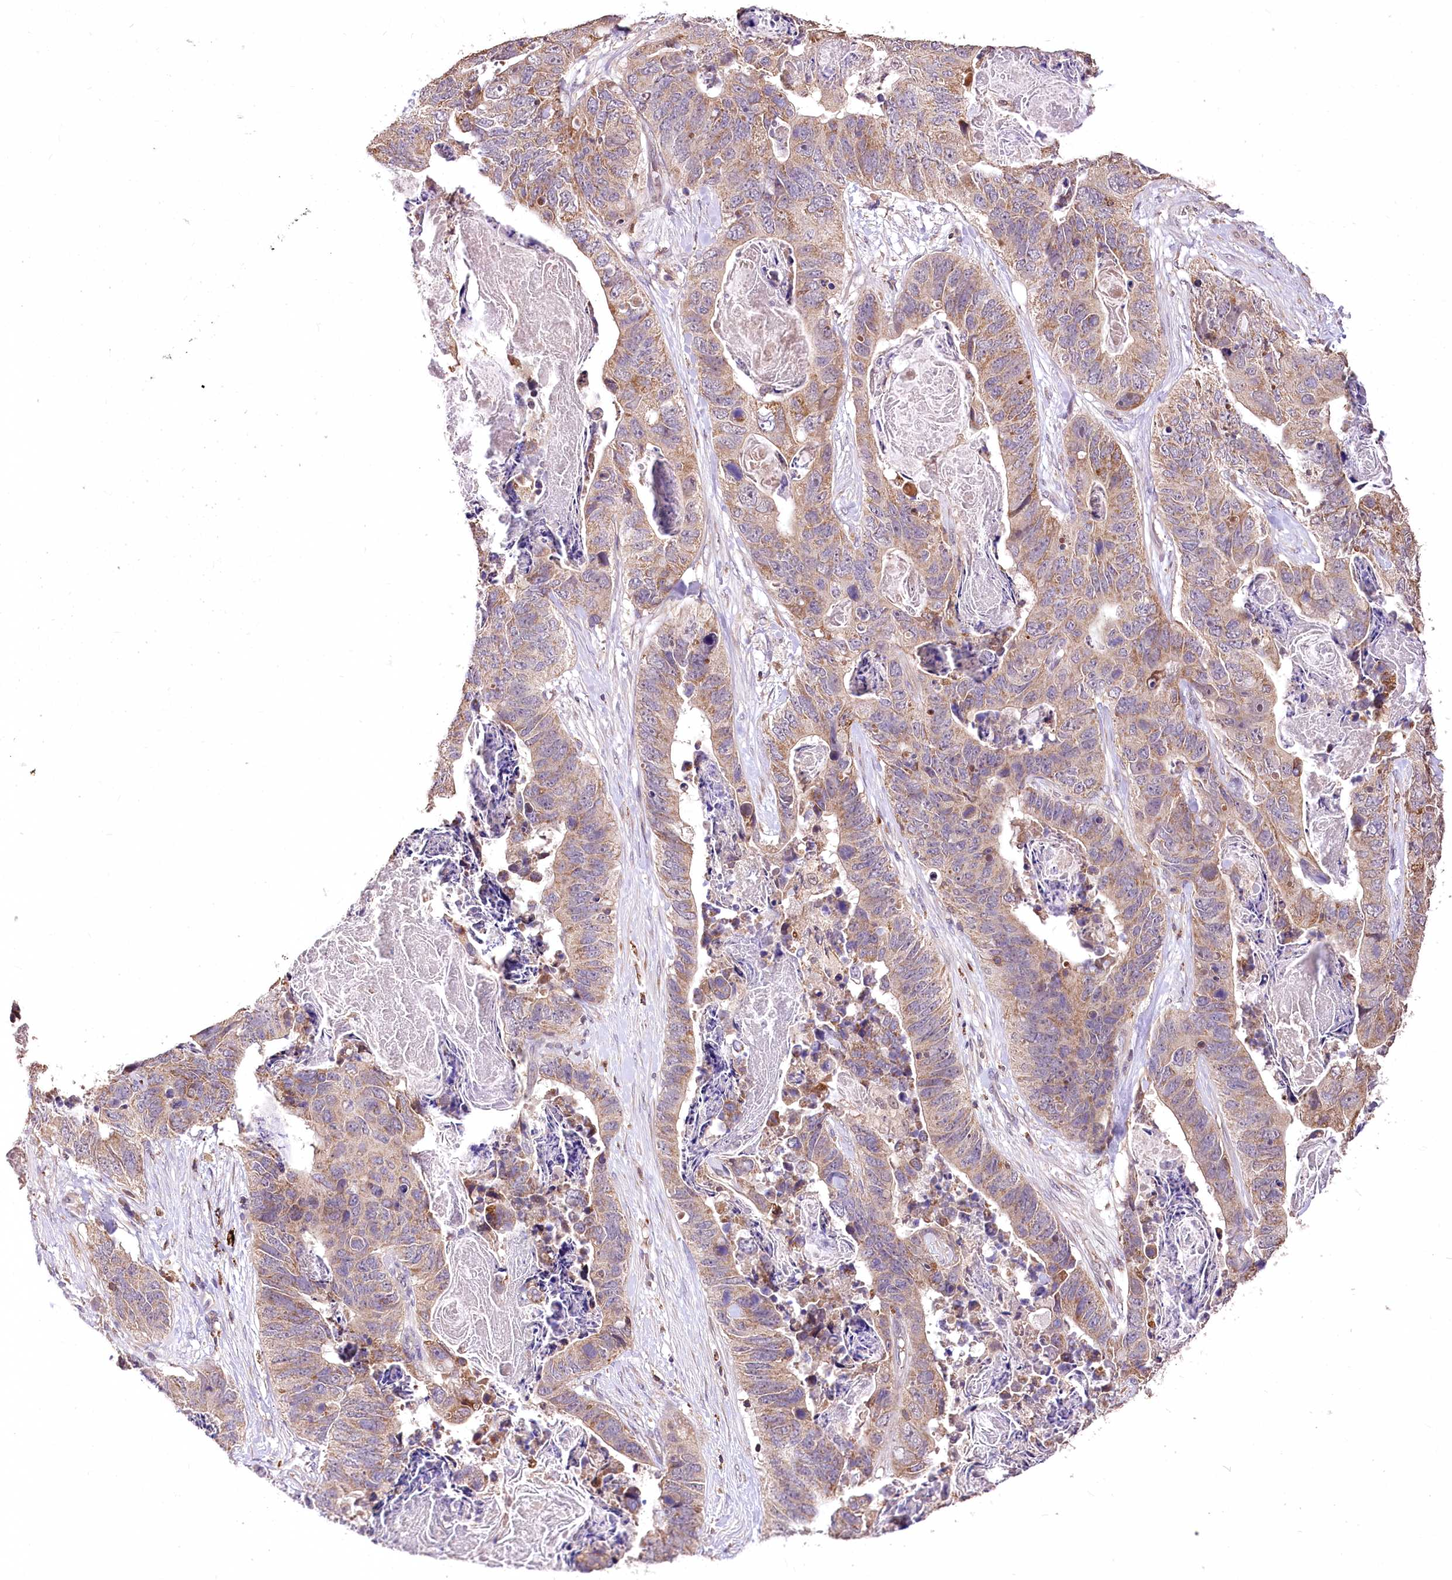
{"staining": {"intensity": "moderate", "quantity": ">75%", "location": "cytoplasmic/membranous"}, "tissue": "stomach cancer", "cell_type": "Tumor cells", "image_type": "cancer", "snomed": [{"axis": "morphology", "description": "Adenocarcinoma, NOS"}, {"axis": "topography", "description": "Stomach"}], "caption": "Human adenocarcinoma (stomach) stained with a brown dye shows moderate cytoplasmic/membranous positive staining in about >75% of tumor cells.", "gene": "SERGEF", "patient": {"sex": "female", "age": 89}}